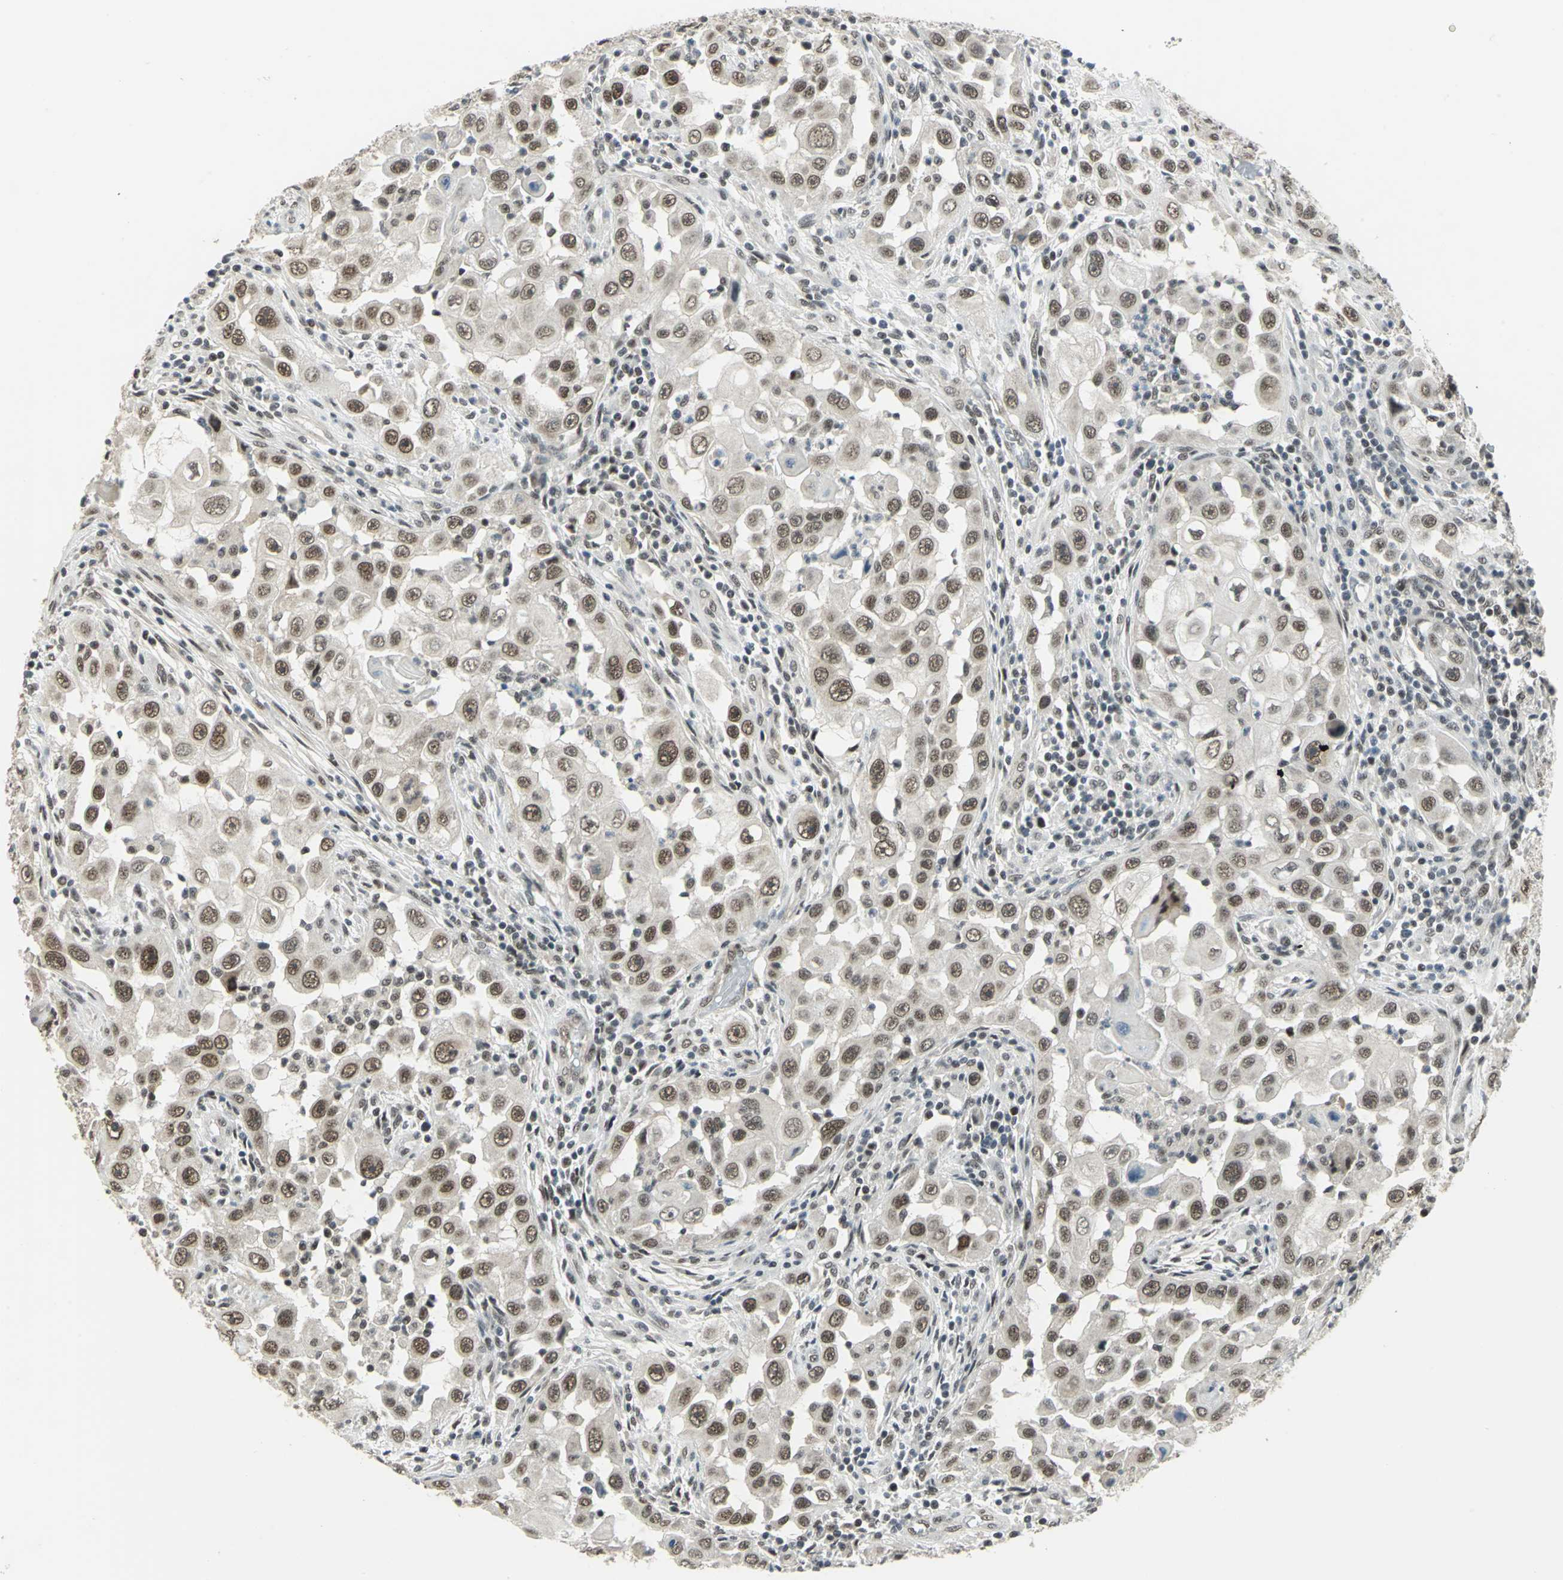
{"staining": {"intensity": "moderate", "quantity": ">75%", "location": "nuclear"}, "tissue": "head and neck cancer", "cell_type": "Tumor cells", "image_type": "cancer", "snomed": [{"axis": "morphology", "description": "Carcinoma, NOS"}, {"axis": "topography", "description": "Head-Neck"}], "caption": "A histopathology image of human head and neck cancer stained for a protein demonstrates moderate nuclear brown staining in tumor cells.", "gene": "MTA1", "patient": {"sex": "male", "age": 87}}